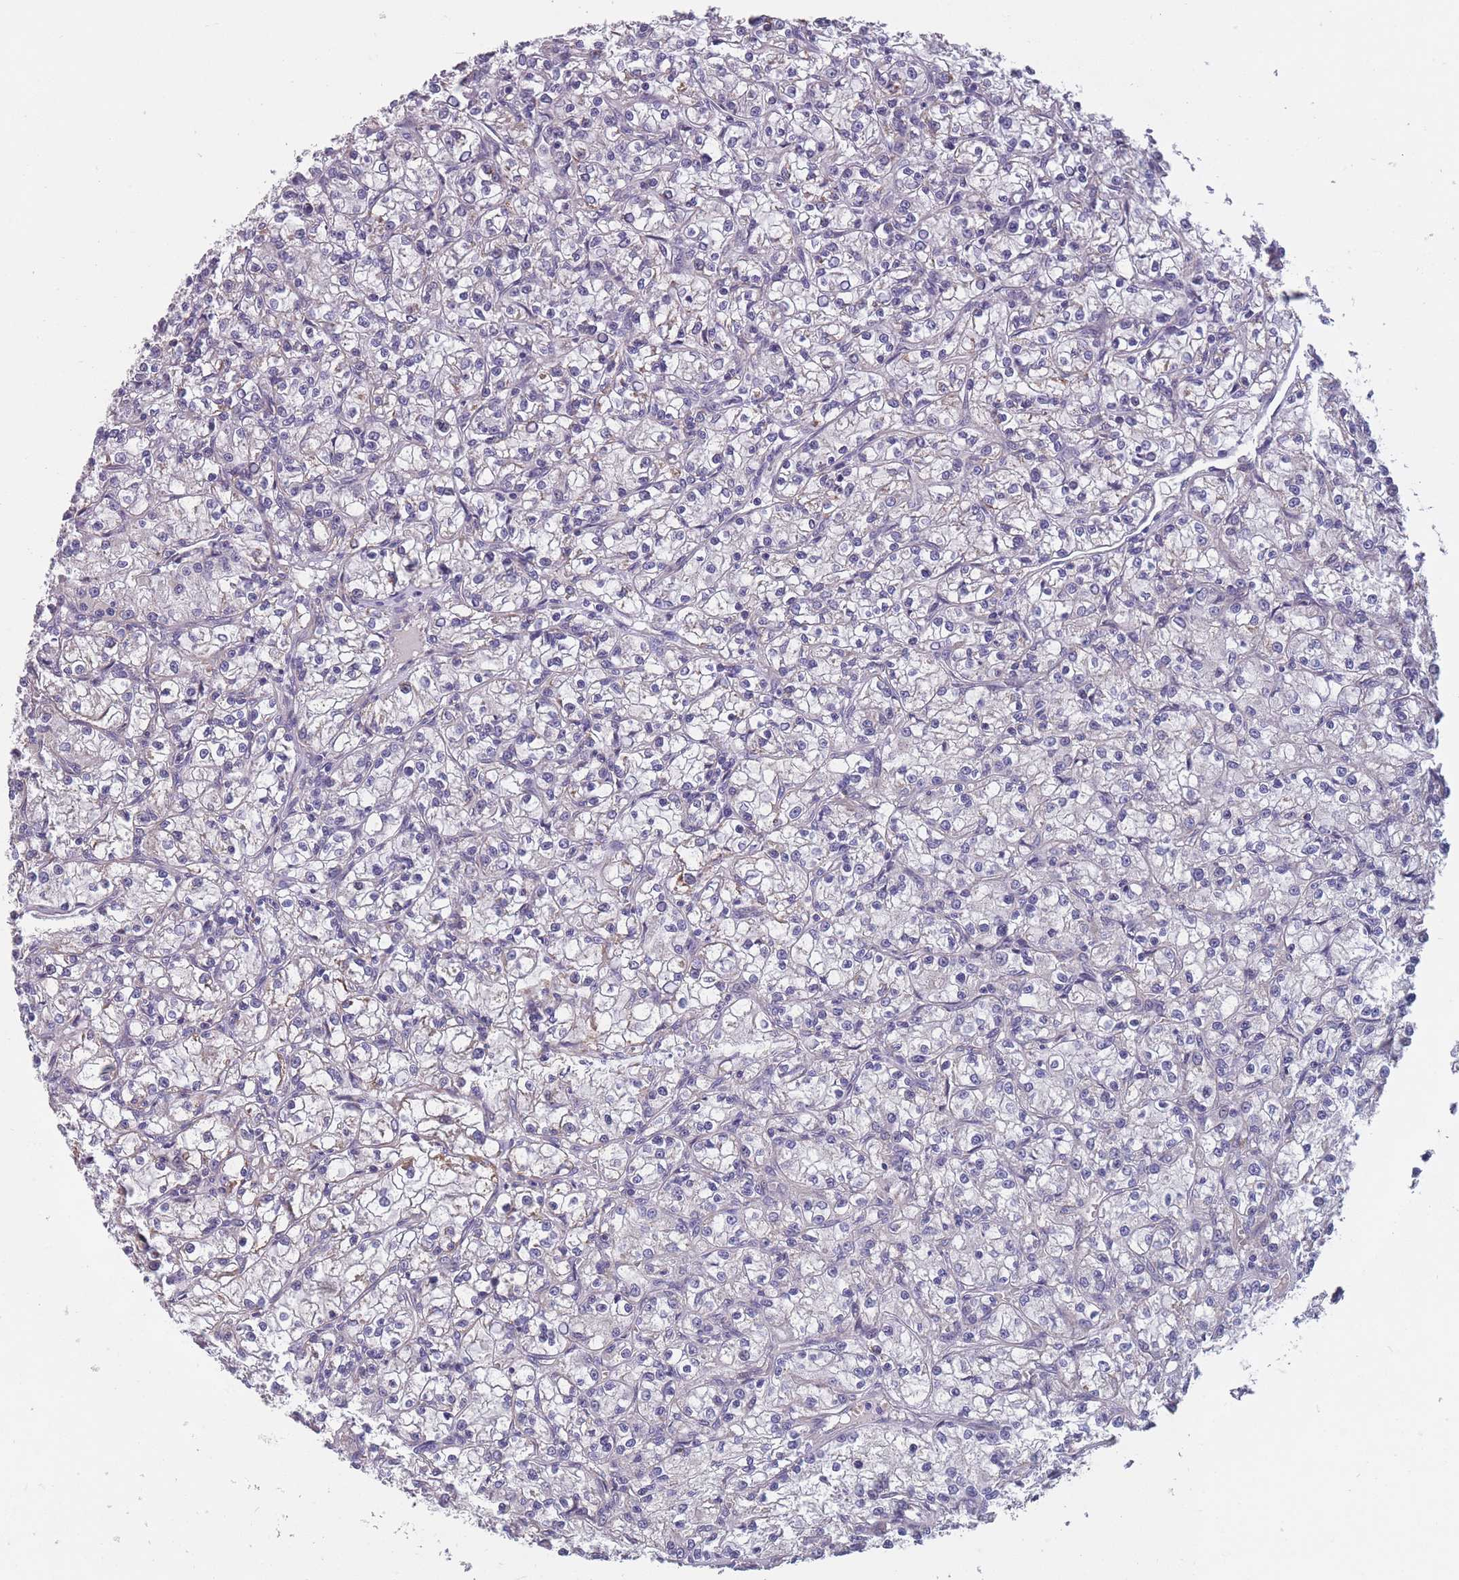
{"staining": {"intensity": "negative", "quantity": "none", "location": "none"}, "tissue": "renal cancer", "cell_type": "Tumor cells", "image_type": "cancer", "snomed": [{"axis": "morphology", "description": "Adenocarcinoma, NOS"}, {"axis": "topography", "description": "Kidney"}], "caption": "A high-resolution micrograph shows immunohistochemistry (IHC) staining of renal adenocarcinoma, which displays no significant expression in tumor cells.", "gene": "FAM83F", "patient": {"sex": "female", "age": 59}}